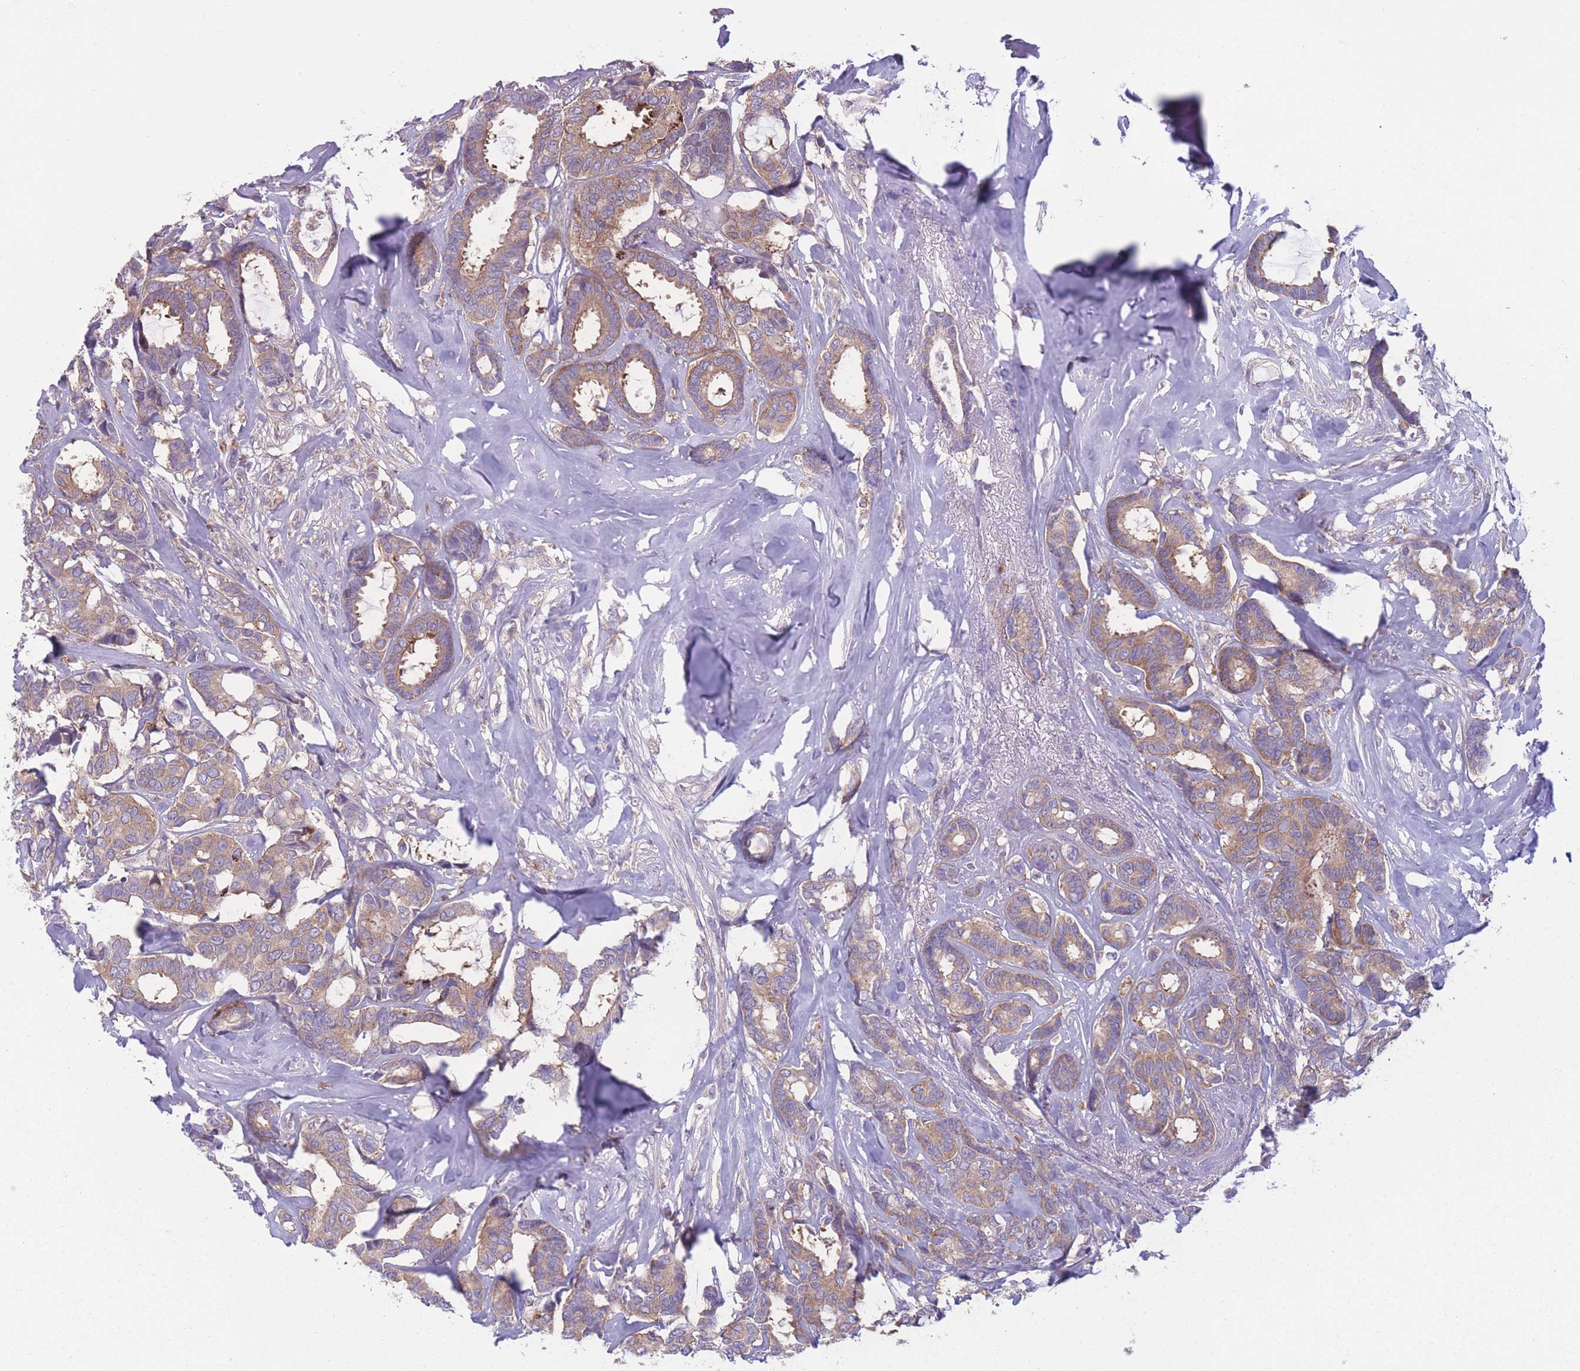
{"staining": {"intensity": "moderate", "quantity": ">75%", "location": "cytoplasmic/membranous"}, "tissue": "breast cancer", "cell_type": "Tumor cells", "image_type": "cancer", "snomed": [{"axis": "morphology", "description": "Duct carcinoma"}, {"axis": "topography", "description": "Breast"}], "caption": "Brown immunohistochemical staining in human breast cancer (infiltrating ductal carcinoma) shows moderate cytoplasmic/membranous positivity in approximately >75% of tumor cells. The staining is performed using DAB brown chromogen to label protein expression. The nuclei are counter-stained blue using hematoxylin.", "gene": "CCT6B", "patient": {"sex": "female", "age": 87}}